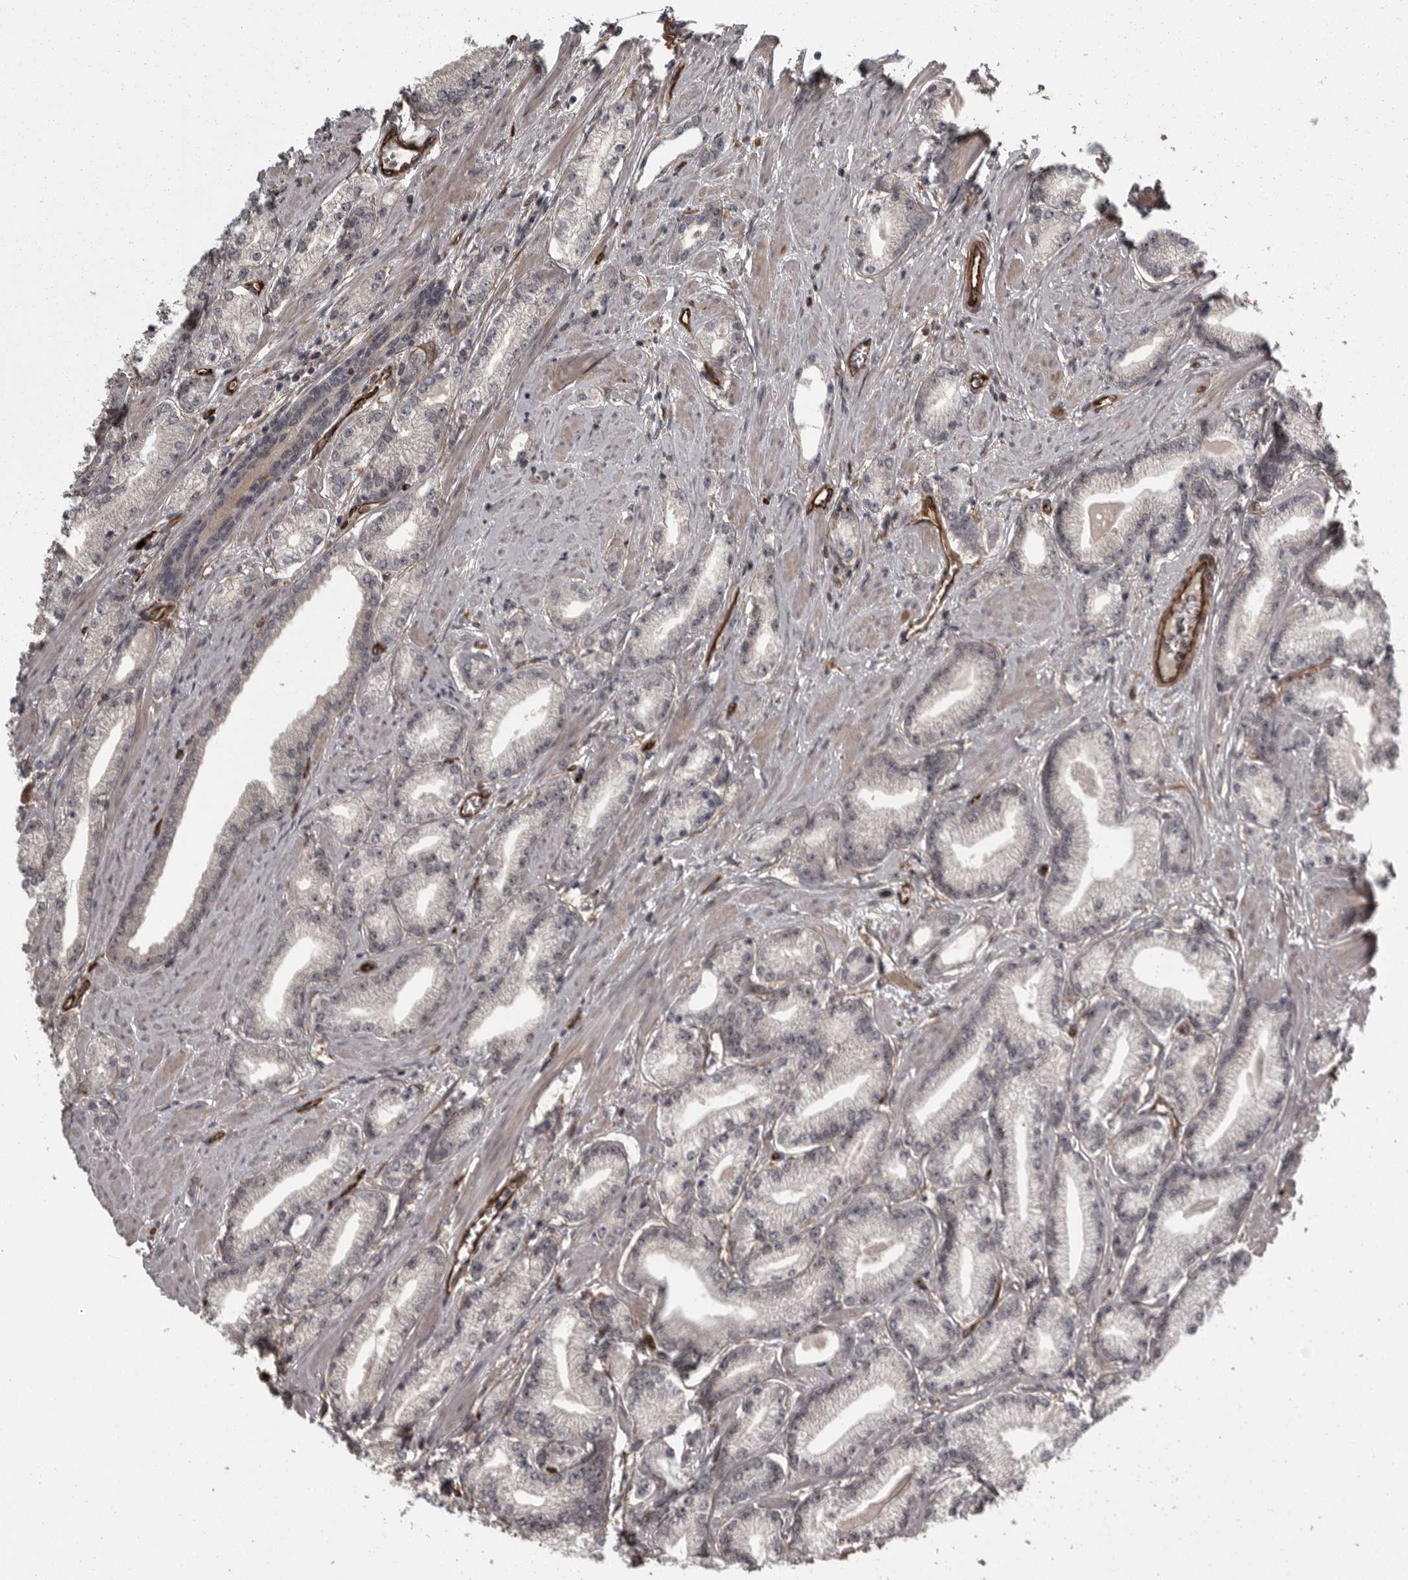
{"staining": {"intensity": "negative", "quantity": "none", "location": "none"}, "tissue": "prostate cancer", "cell_type": "Tumor cells", "image_type": "cancer", "snomed": [{"axis": "morphology", "description": "Adenocarcinoma, Low grade"}, {"axis": "topography", "description": "Prostate"}], "caption": "This is an IHC micrograph of low-grade adenocarcinoma (prostate). There is no expression in tumor cells.", "gene": "FAAP100", "patient": {"sex": "male", "age": 62}}